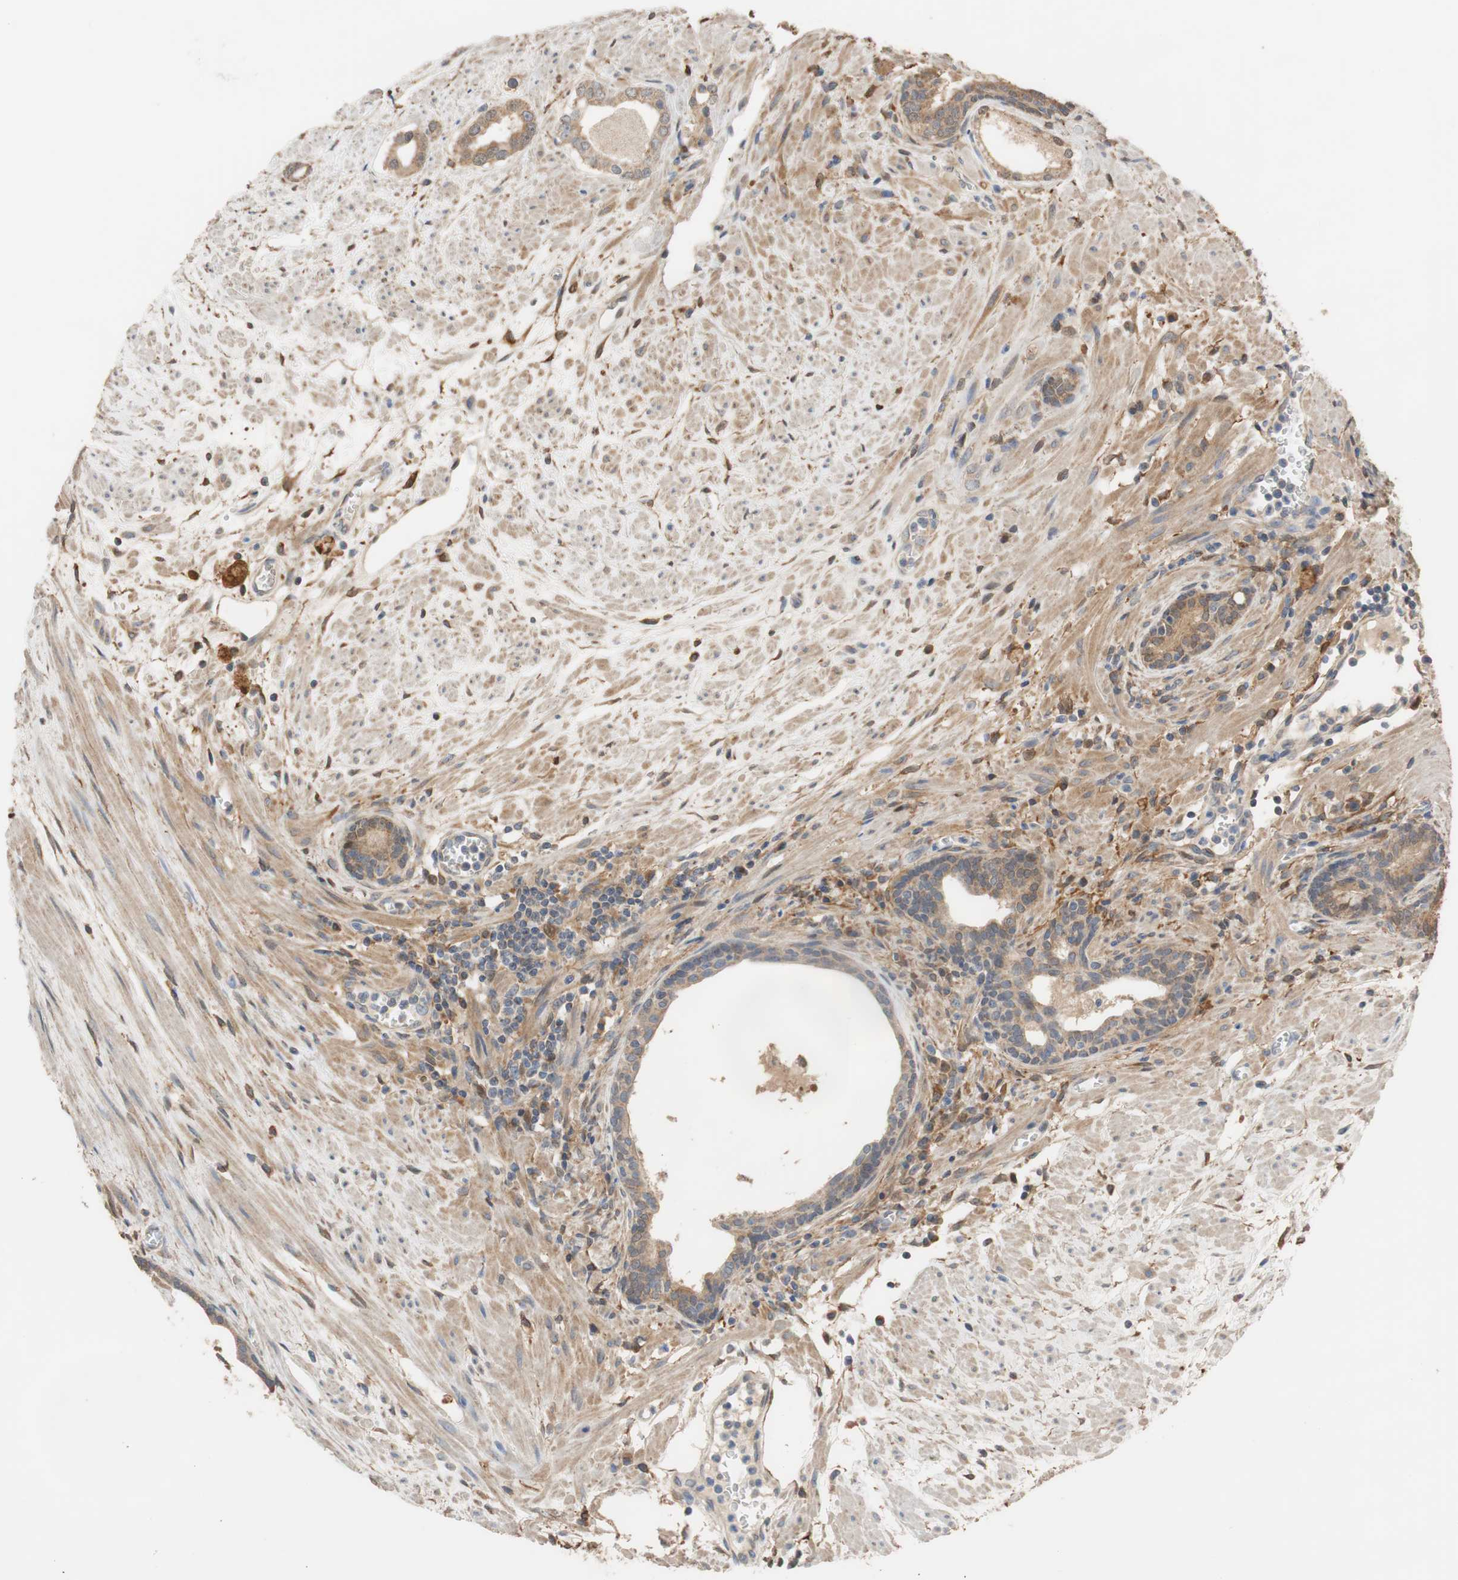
{"staining": {"intensity": "moderate", "quantity": ">75%", "location": "cytoplasmic/membranous"}, "tissue": "prostate cancer", "cell_type": "Tumor cells", "image_type": "cancer", "snomed": [{"axis": "morphology", "description": "Adenocarcinoma, Low grade"}, {"axis": "topography", "description": "Prostate"}], "caption": "Immunohistochemistry (IHC) image of neoplastic tissue: human prostate cancer stained using immunohistochemistry reveals medium levels of moderate protein expression localized specifically in the cytoplasmic/membranous of tumor cells, appearing as a cytoplasmic/membranous brown color.", "gene": "ALDH1A2", "patient": {"sex": "male", "age": 57}}